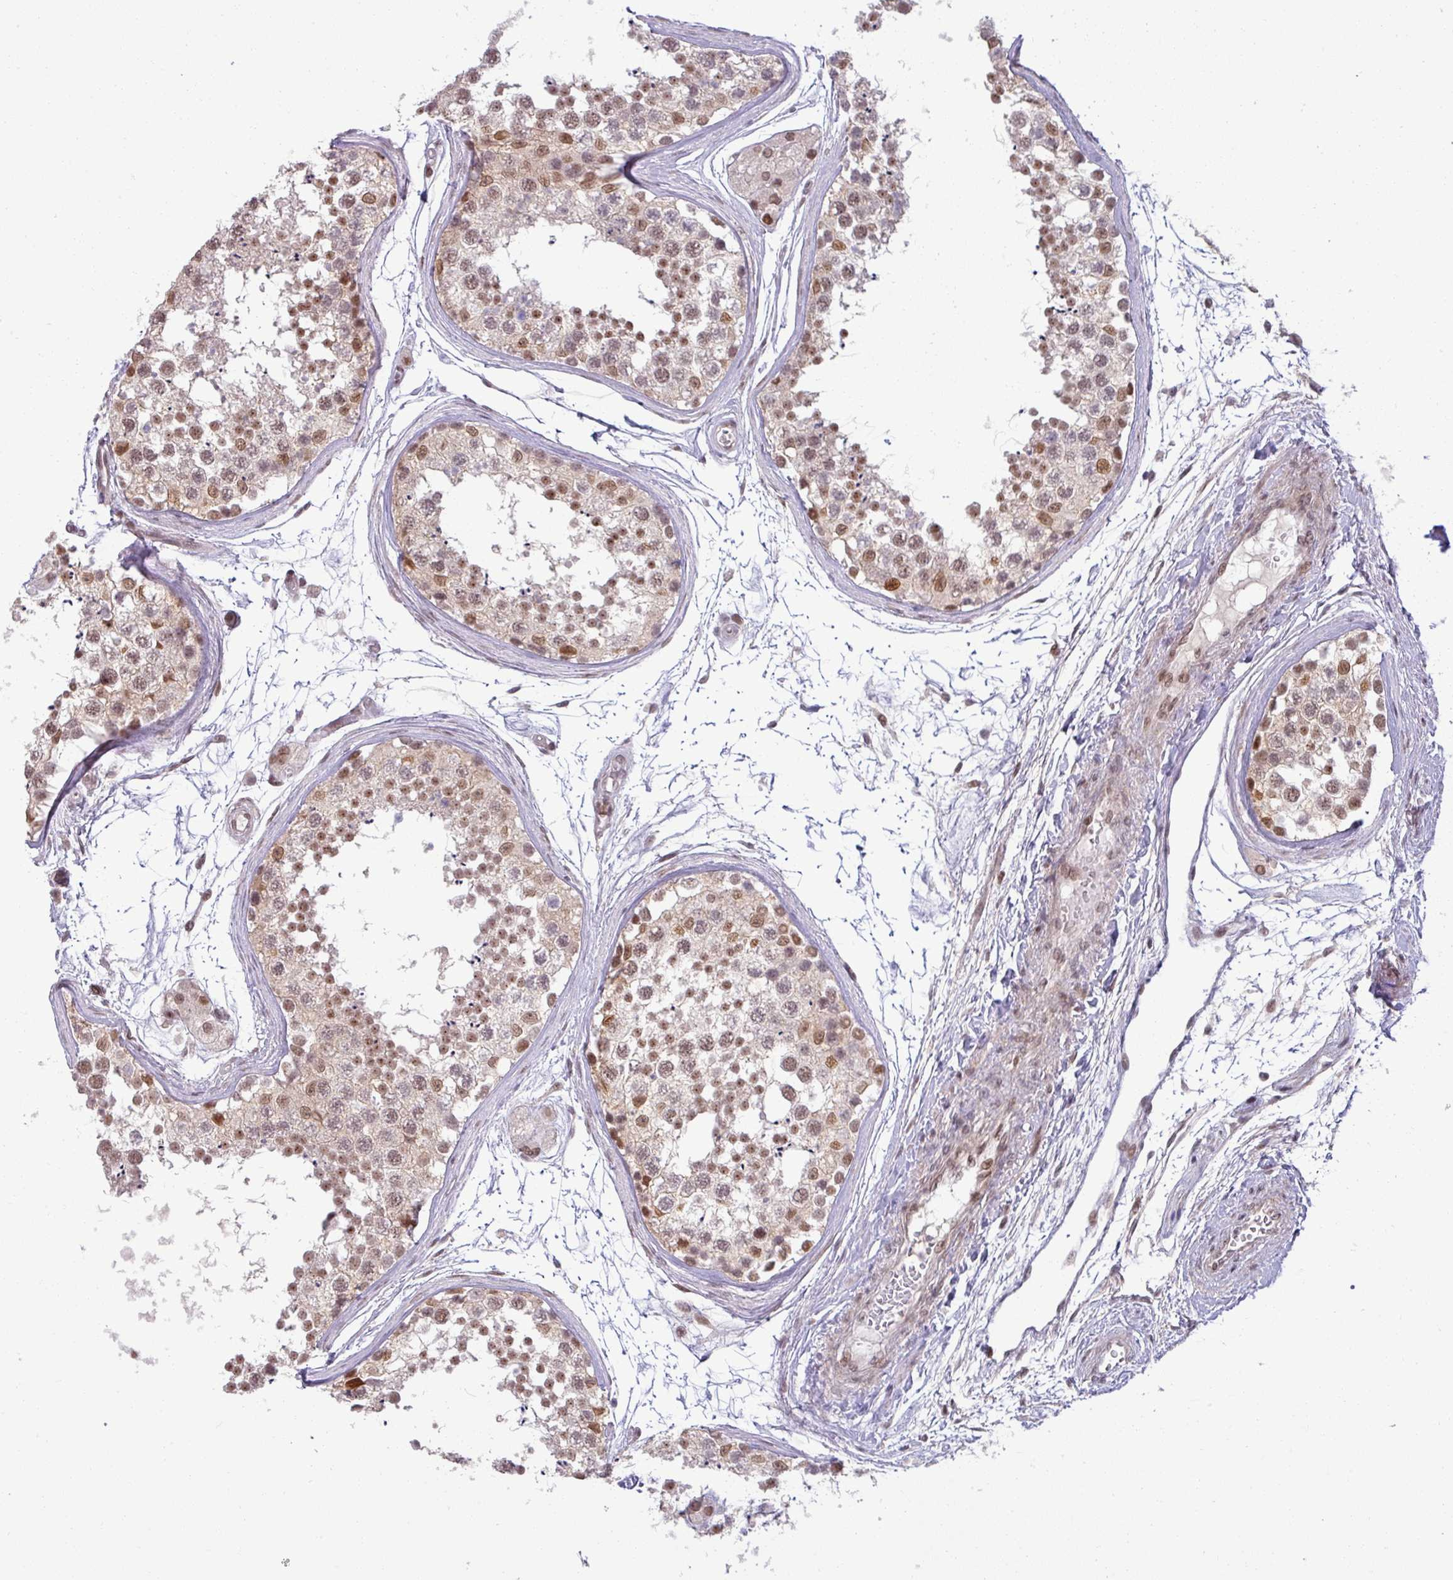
{"staining": {"intensity": "moderate", "quantity": ">75%", "location": "nuclear"}, "tissue": "testis", "cell_type": "Cells in seminiferous ducts", "image_type": "normal", "snomed": [{"axis": "morphology", "description": "Normal tissue, NOS"}, {"axis": "topography", "description": "Testis"}], "caption": "Immunohistochemical staining of benign human testis exhibits moderate nuclear protein staining in about >75% of cells in seminiferous ducts. The protein of interest is shown in brown color, while the nuclei are stained blue.", "gene": "PTPN20", "patient": {"sex": "male", "age": 56}}